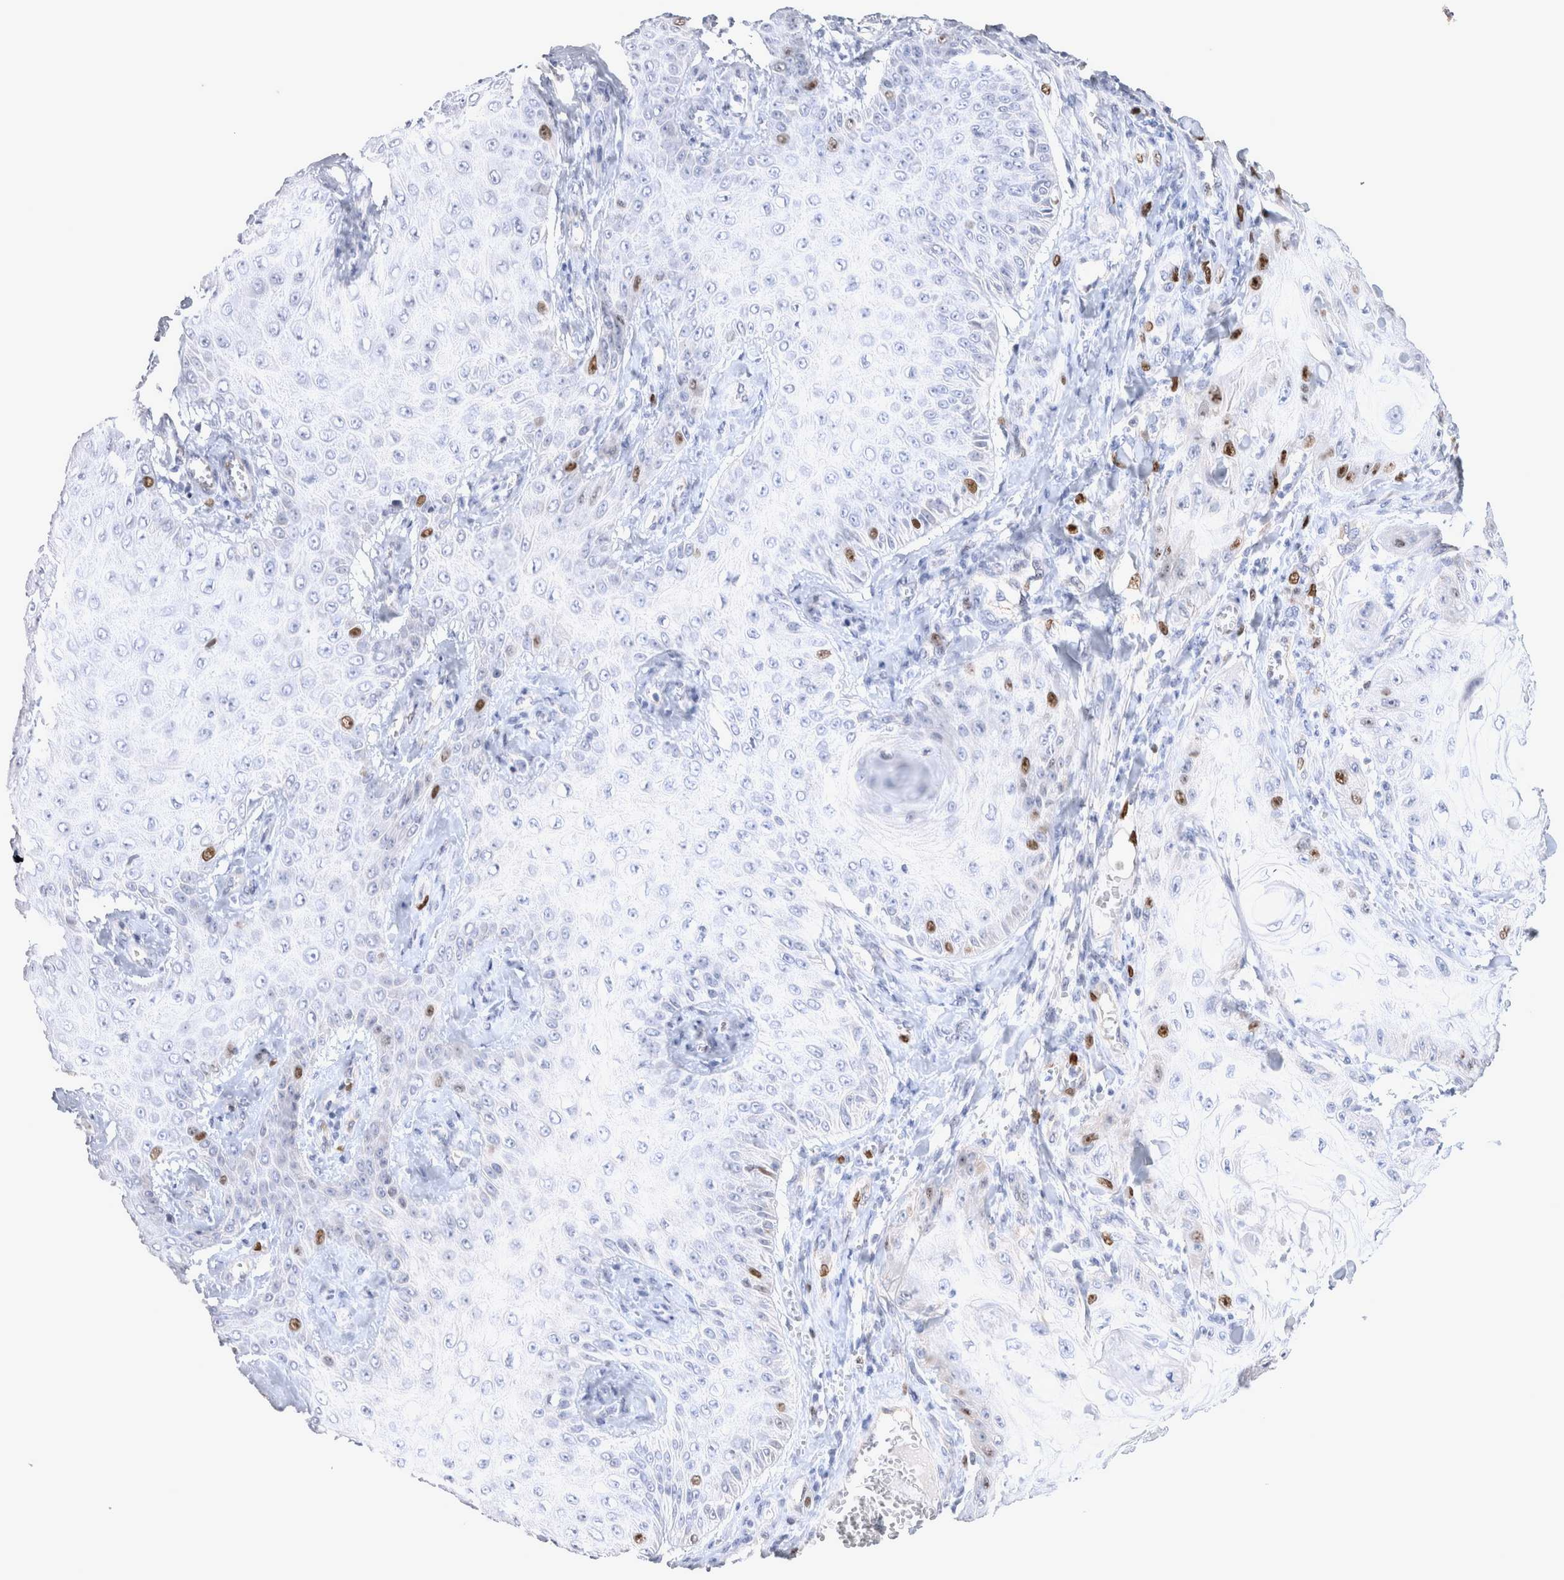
{"staining": {"intensity": "moderate", "quantity": "<25%", "location": "nuclear"}, "tissue": "skin cancer", "cell_type": "Tumor cells", "image_type": "cancer", "snomed": [{"axis": "morphology", "description": "Squamous cell carcinoma, NOS"}, {"axis": "topography", "description": "Skin"}], "caption": "Immunohistochemical staining of human skin cancer (squamous cell carcinoma) exhibits low levels of moderate nuclear protein positivity in approximately <25% of tumor cells.", "gene": "KIF18B", "patient": {"sex": "male", "age": 74}}